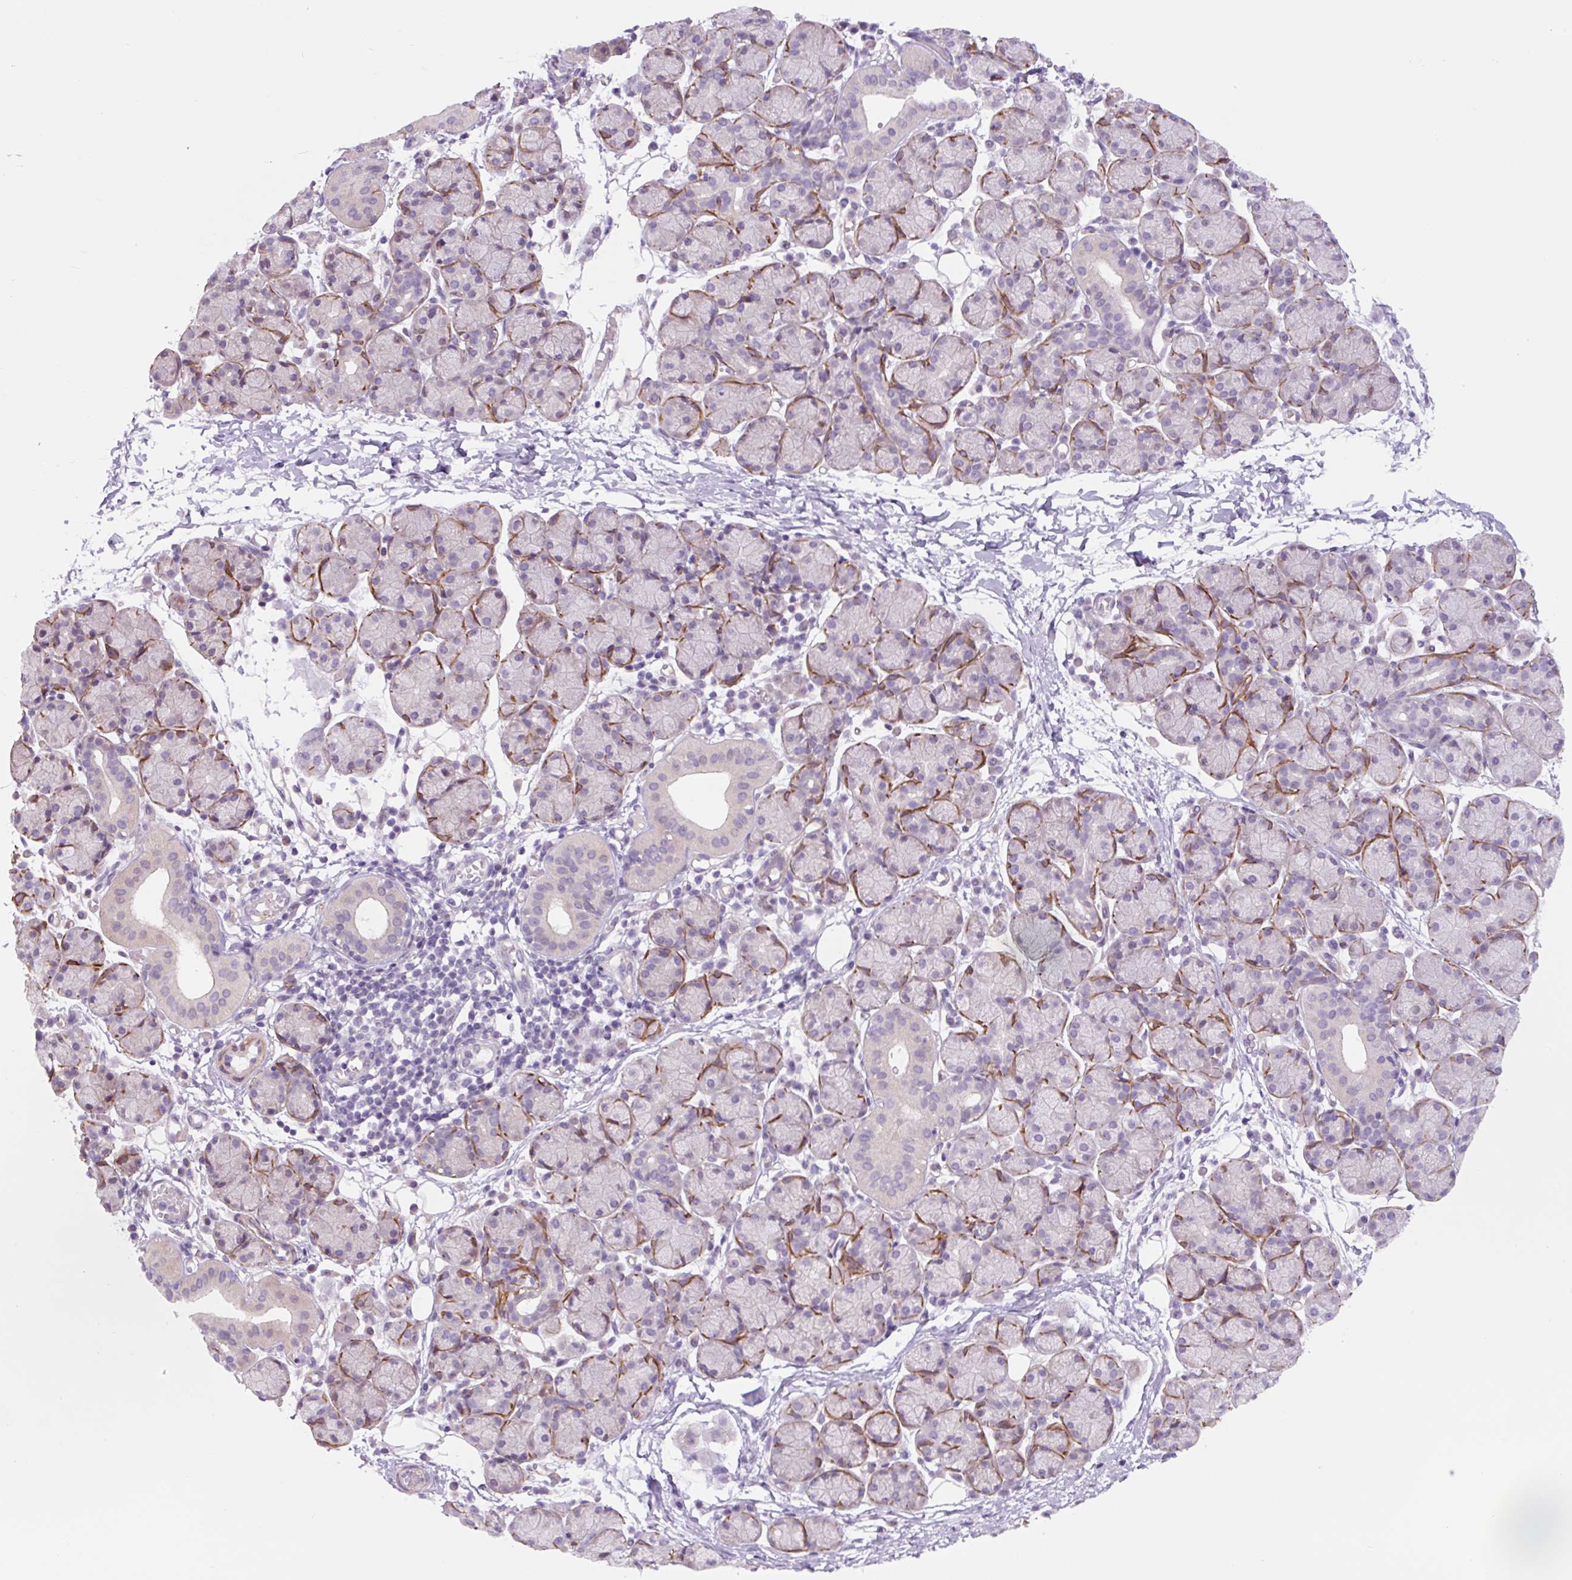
{"staining": {"intensity": "negative", "quantity": "none", "location": "none"}, "tissue": "salivary gland", "cell_type": "Glandular cells", "image_type": "normal", "snomed": [{"axis": "morphology", "description": "Normal tissue, NOS"}, {"axis": "morphology", "description": "Inflammation, NOS"}, {"axis": "topography", "description": "Lymph node"}, {"axis": "topography", "description": "Salivary gland"}], "caption": "An IHC photomicrograph of unremarkable salivary gland is shown. There is no staining in glandular cells of salivary gland.", "gene": "CCL25", "patient": {"sex": "male", "age": 3}}